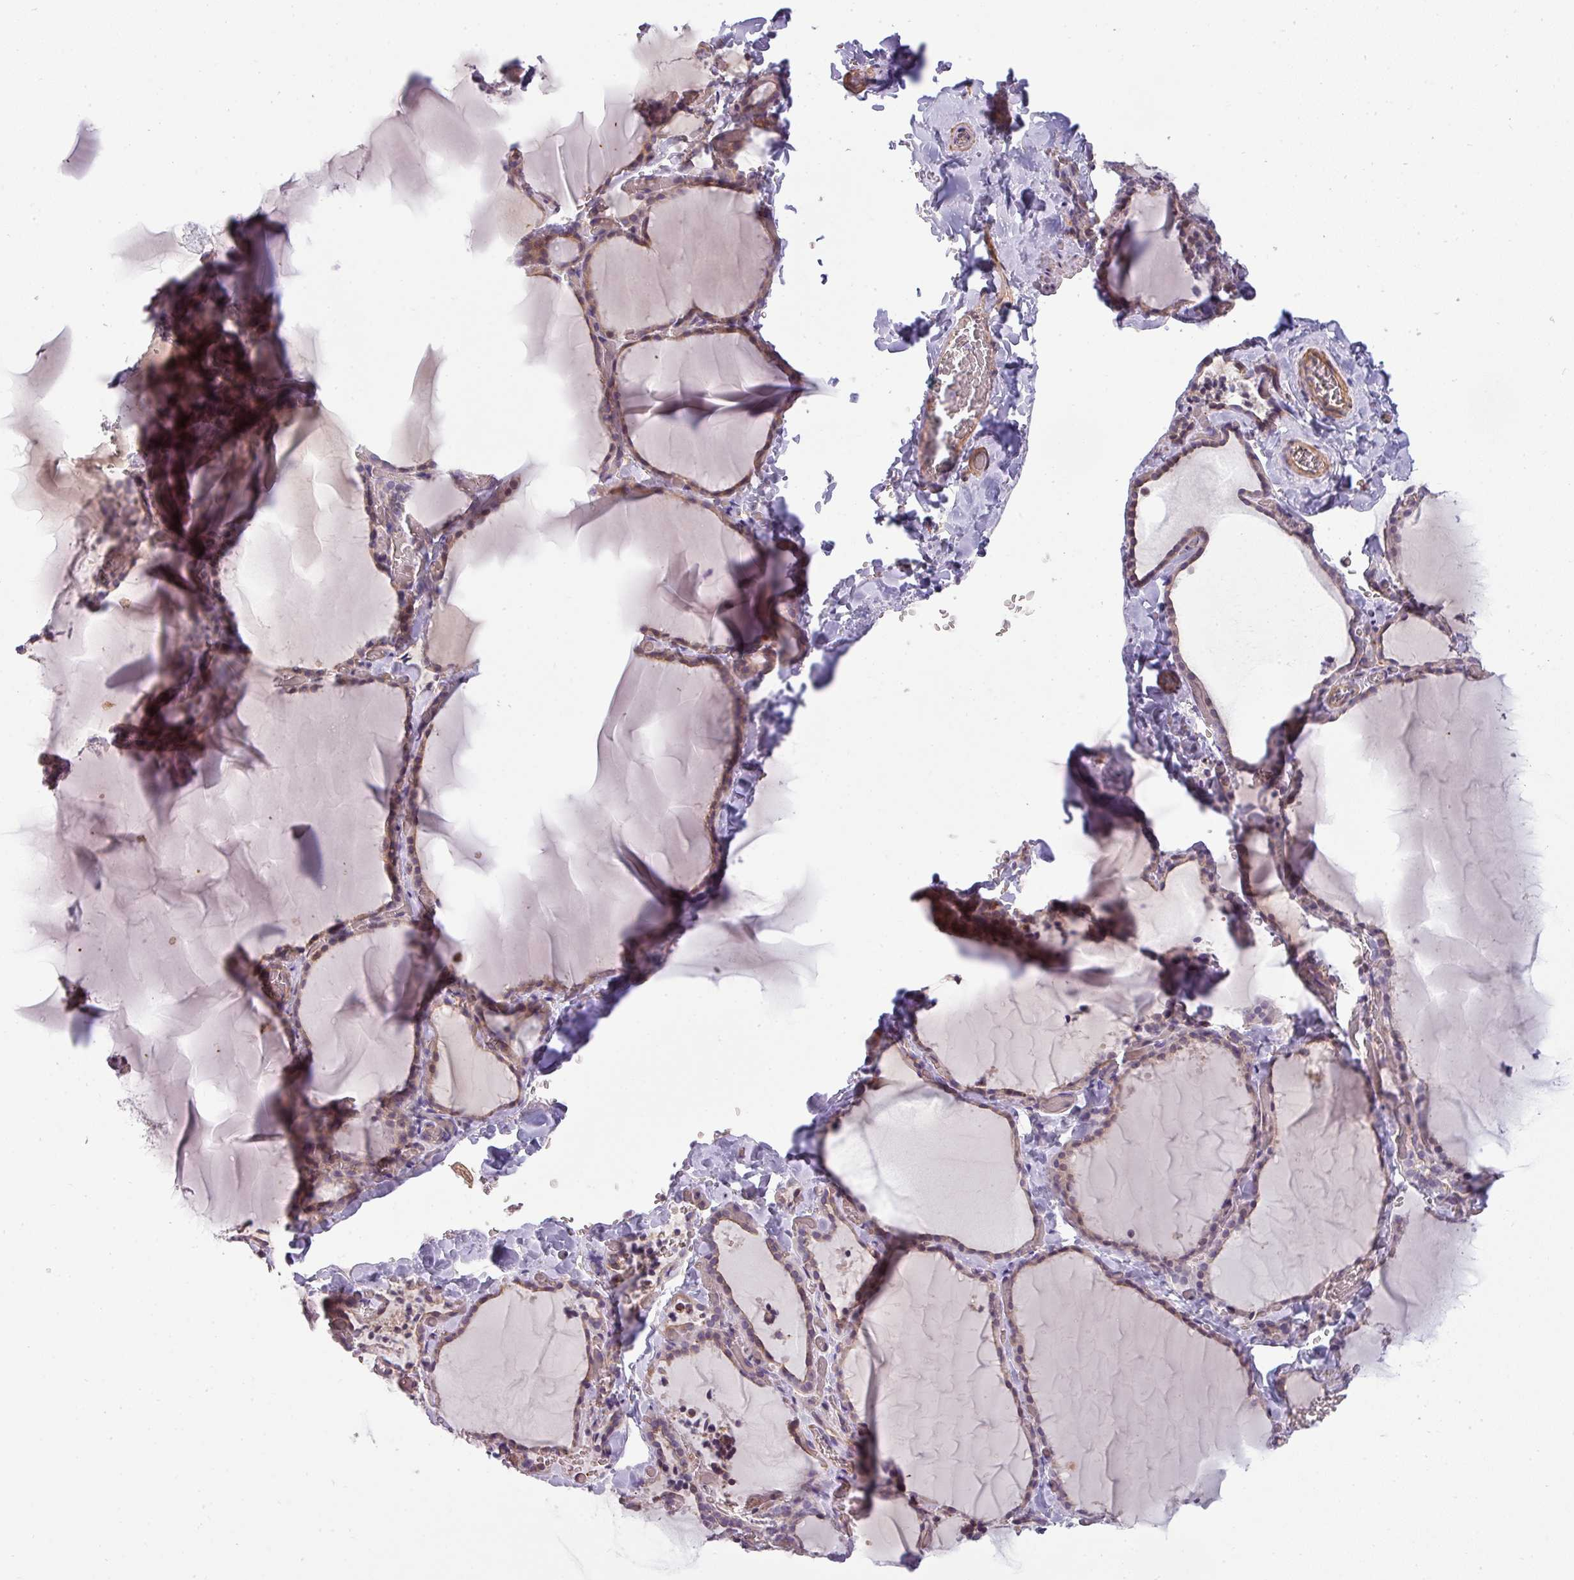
{"staining": {"intensity": "negative", "quantity": "none", "location": "none"}, "tissue": "thyroid gland", "cell_type": "Glandular cells", "image_type": "normal", "snomed": [{"axis": "morphology", "description": "Normal tissue, NOS"}, {"axis": "topography", "description": "Thyroid gland"}], "caption": "An immunohistochemistry micrograph of benign thyroid gland is shown. There is no staining in glandular cells of thyroid gland. (DAB (3,3'-diaminobenzidine) immunohistochemistry visualized using brightfield microscopy, high magnification).", "gene": "ZNF835", "patient": {"sex": "female", "age": 22}}